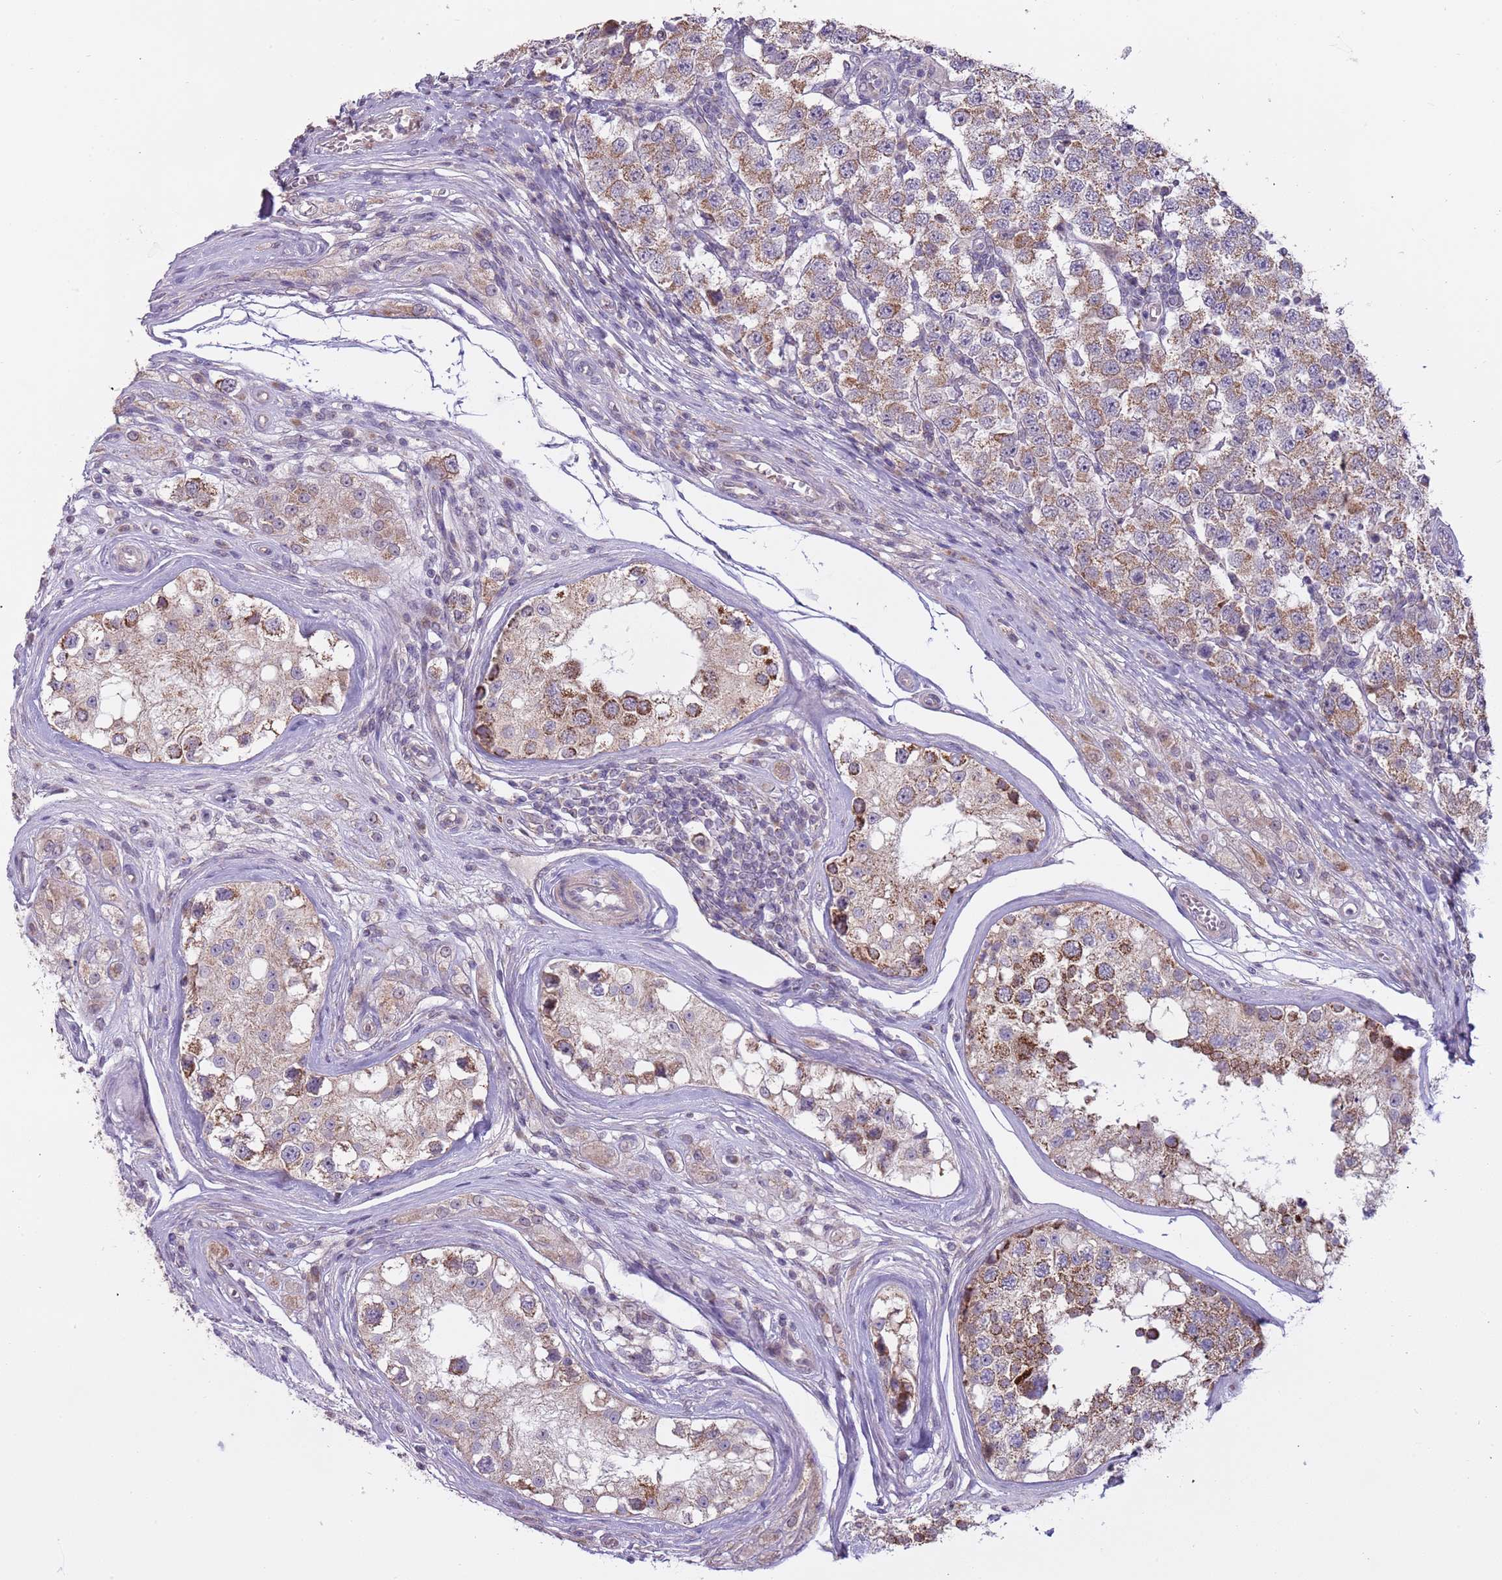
{"staining": {"intensity": "moderate", "quantity": "25%-75%", "location": "cytoplasmic/membranous"}, "tissue": "testis cancer", "cell_type": "Tumor cells", "image_type": "cancer", "snomed": [{"axis": "morphology", "description": "Seminoma, NOS"}, {"axis": "topography", "description": "Testis"}], "caption": "Protein expression analysis of human testis seminoma reveals moderate cytoplasmic/membranous positivity in approximately 25%-75% of tumor cells. (brown staining indicates protein expression, while blue staining denotes nuclei).", "gene": "RNF181", "patient": {"sex": "male", "age": 34}}